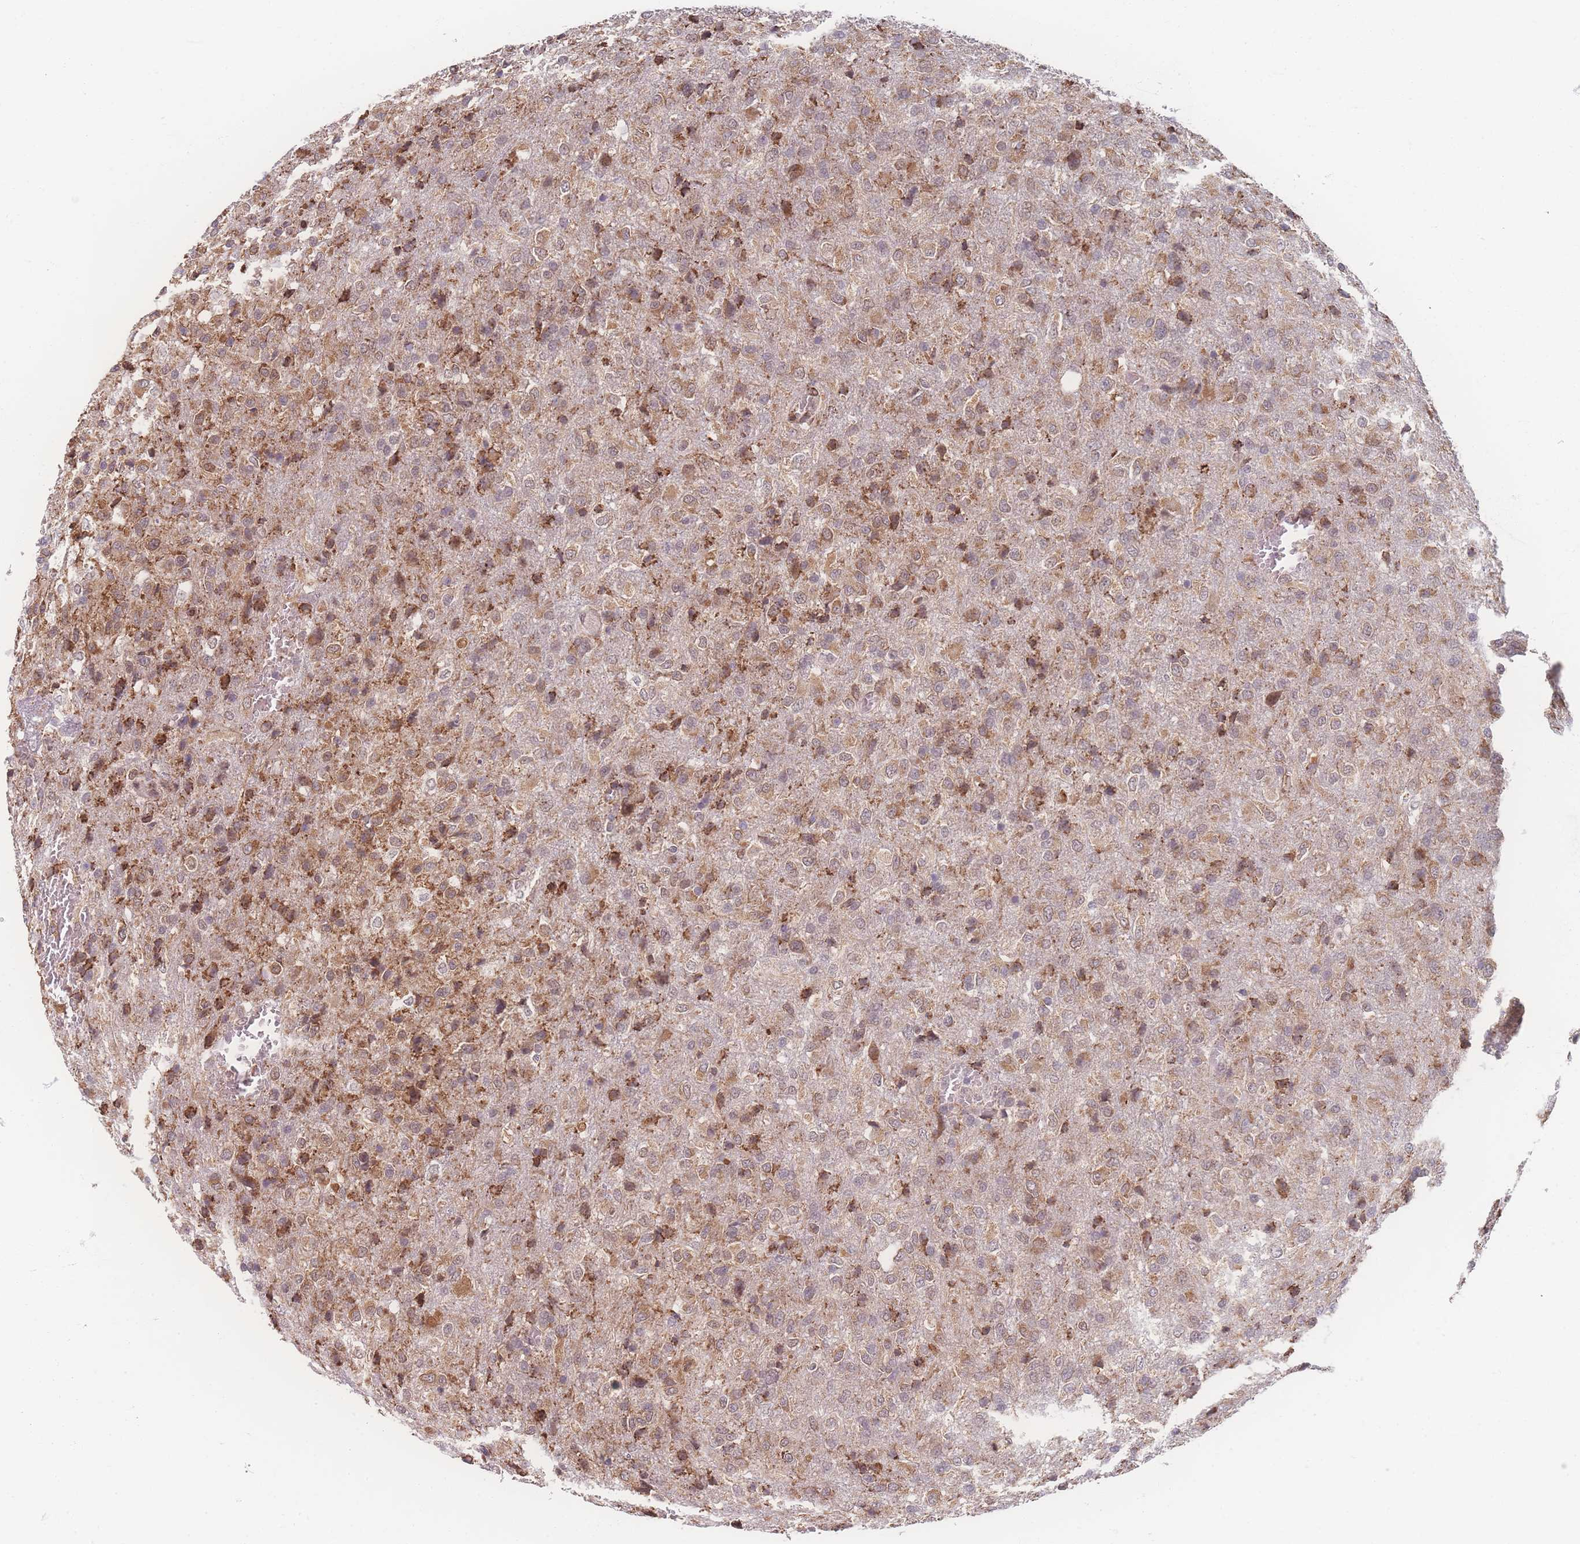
{"staining": {"intensity": "moderate", "quantity": "25%-75%", "location": "cytoplasmic/membranous"}, "tissue": "glioma", "cell_type": "Tumor cells", "image_type": "cancer", "snomed": [{"axis": "morphology", "description": "Glioma, malignant, High grade"}, {"axis": "topography", "description": "Brain"}], "caption": "IHC image of human glioma stained for a protein (brown), which exhibits medium levels of moderate cytoplasmic/membranous positivity in about 25%-75% of tumor cells.", "gene": "ZC3H13", "patient": {"sex": "female", "age": 74}}